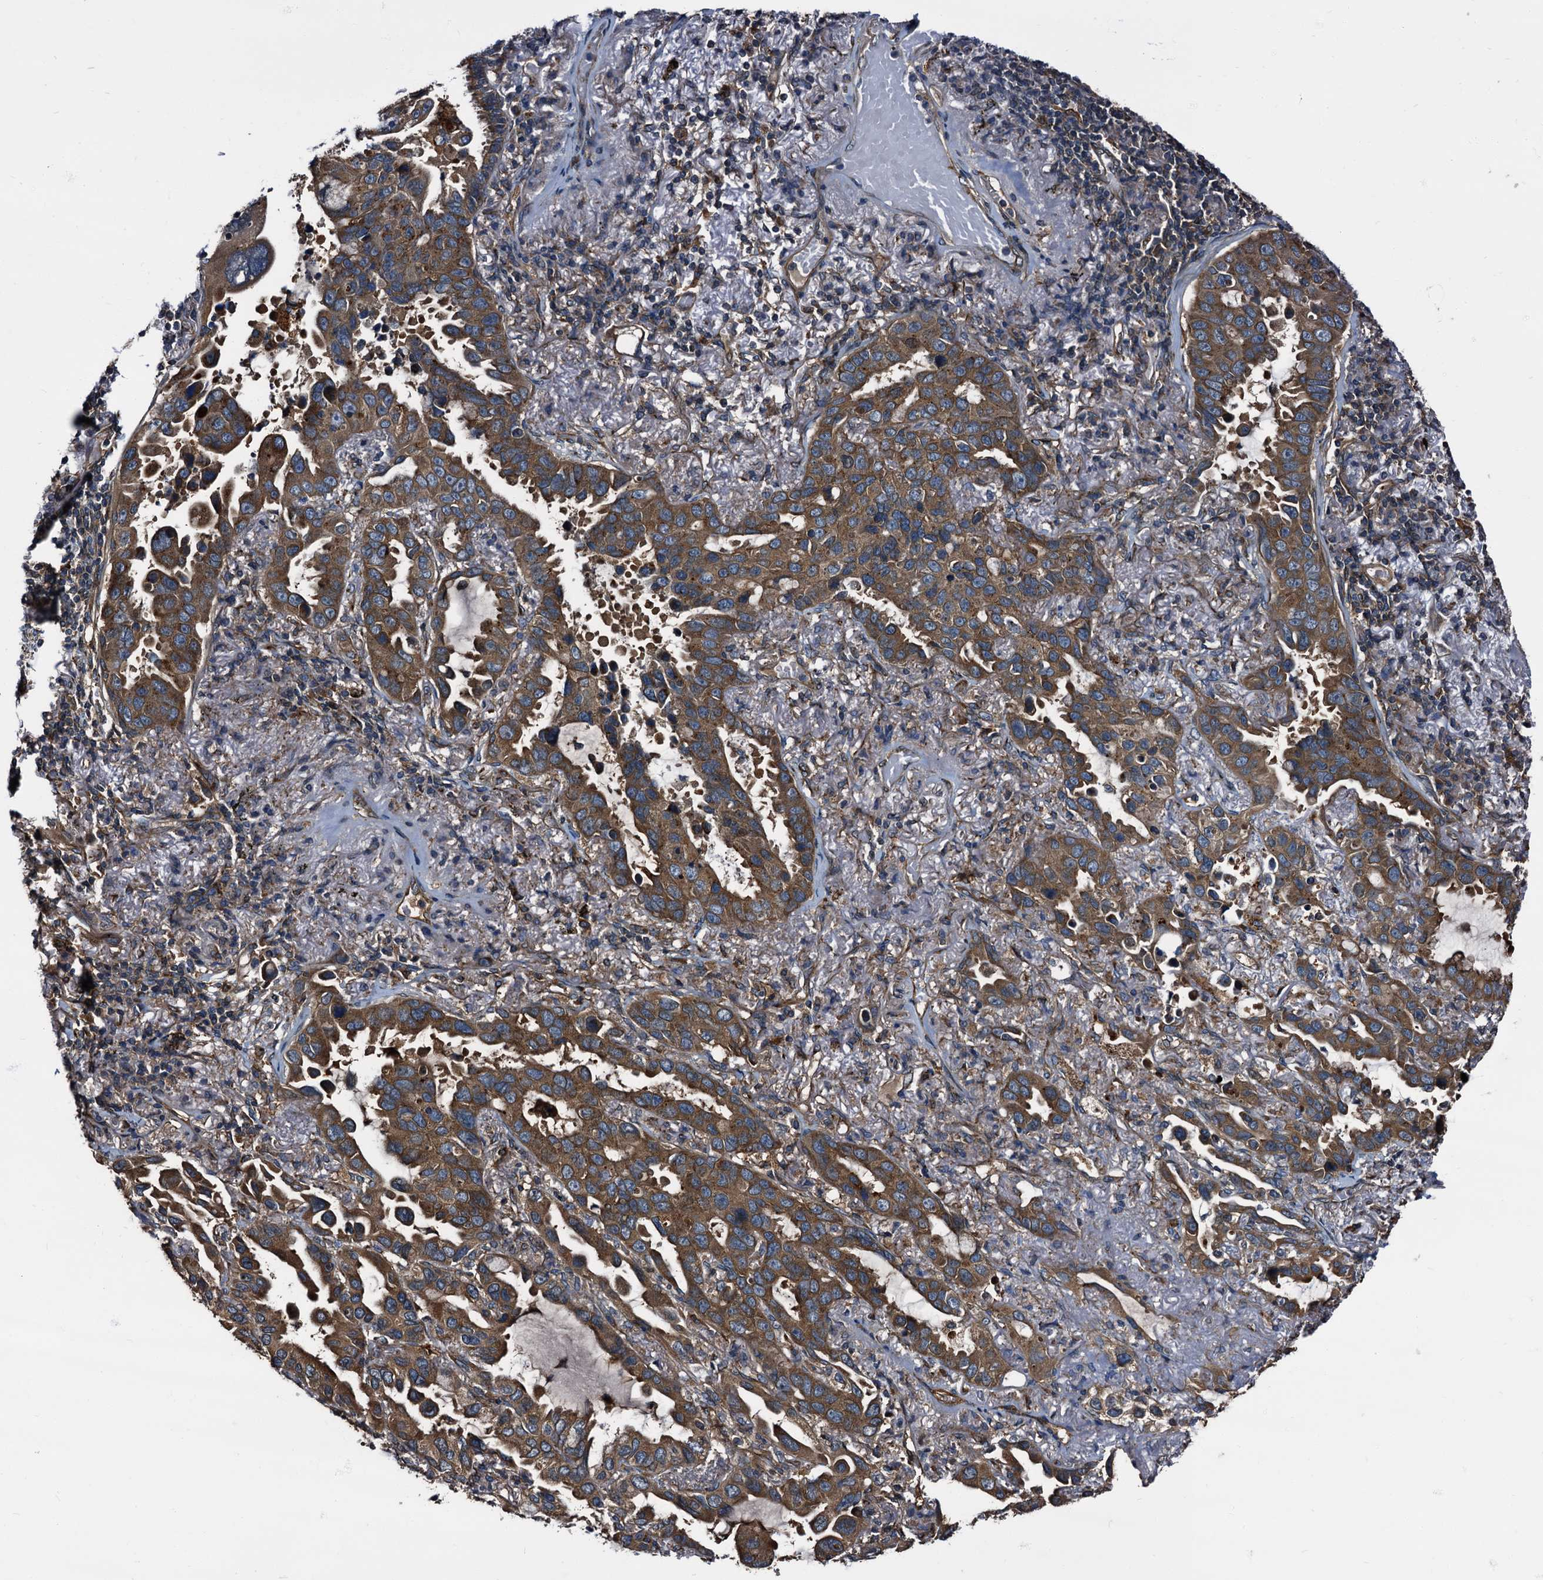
{"staining": {"intensity": "moderate", "quantity": "25%-75%", "location": "cytoplasmic/membranous"}, "tissue": "lung cancer", "cell_type": "Tumor cells", "image_type": "cancer", "snomed": [{"axis": "morphology", "description": "Adenocarcinoma, NOS"}, {"axis": "topography", "description": "Lung"}], "caption": "A micrograph of human adenocarcinoma (lung) stained for a protein shows moderate cytoplasmic/membranous brown staining in tumor cells.", "gene": "PEX5", "patient": {"sex": "male", "age": 64}}